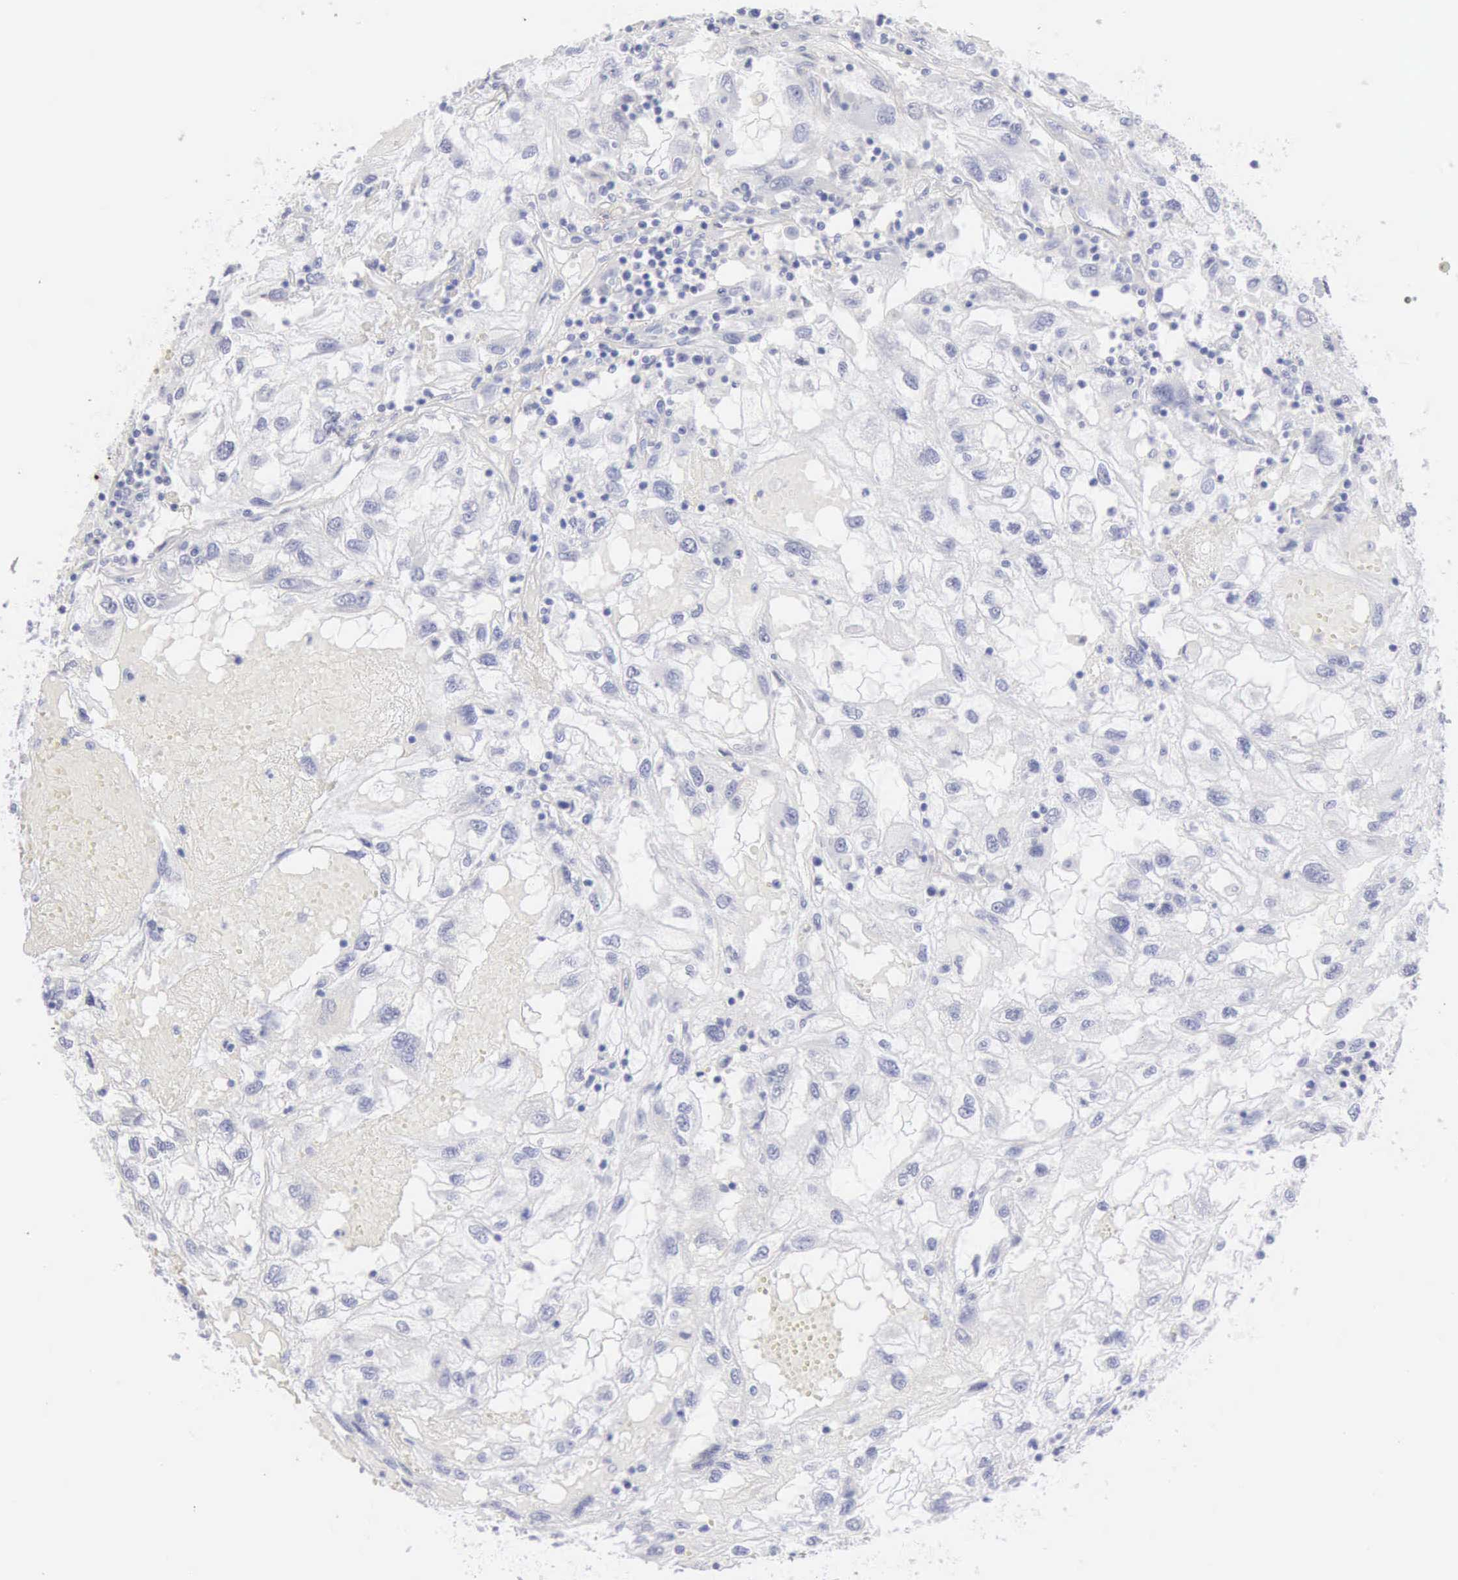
{"staining": {"intensity": "negative", "quantity": "none", "location": "none"}, "tissue": "renal cancer", "cell_type": "Tumor cells", "image_type": "cancer", "snomed": [{"axis": "morphology", "description": "Normal tissue, NOS"}, {"axis": "morphology", "description": "Adenocarcinoma, NOS"}, {"axis": "topography", "description": "Kidney"}], "caption": "Histopathology image shows no protein staining in tumor cells of adenocarcinoma (renal) tissue. (Brightfield microscopy of DAB immunohistochemistry at high magnification).", "gene": "KRT10", "patient": {"sex": "male", "age": 71}}